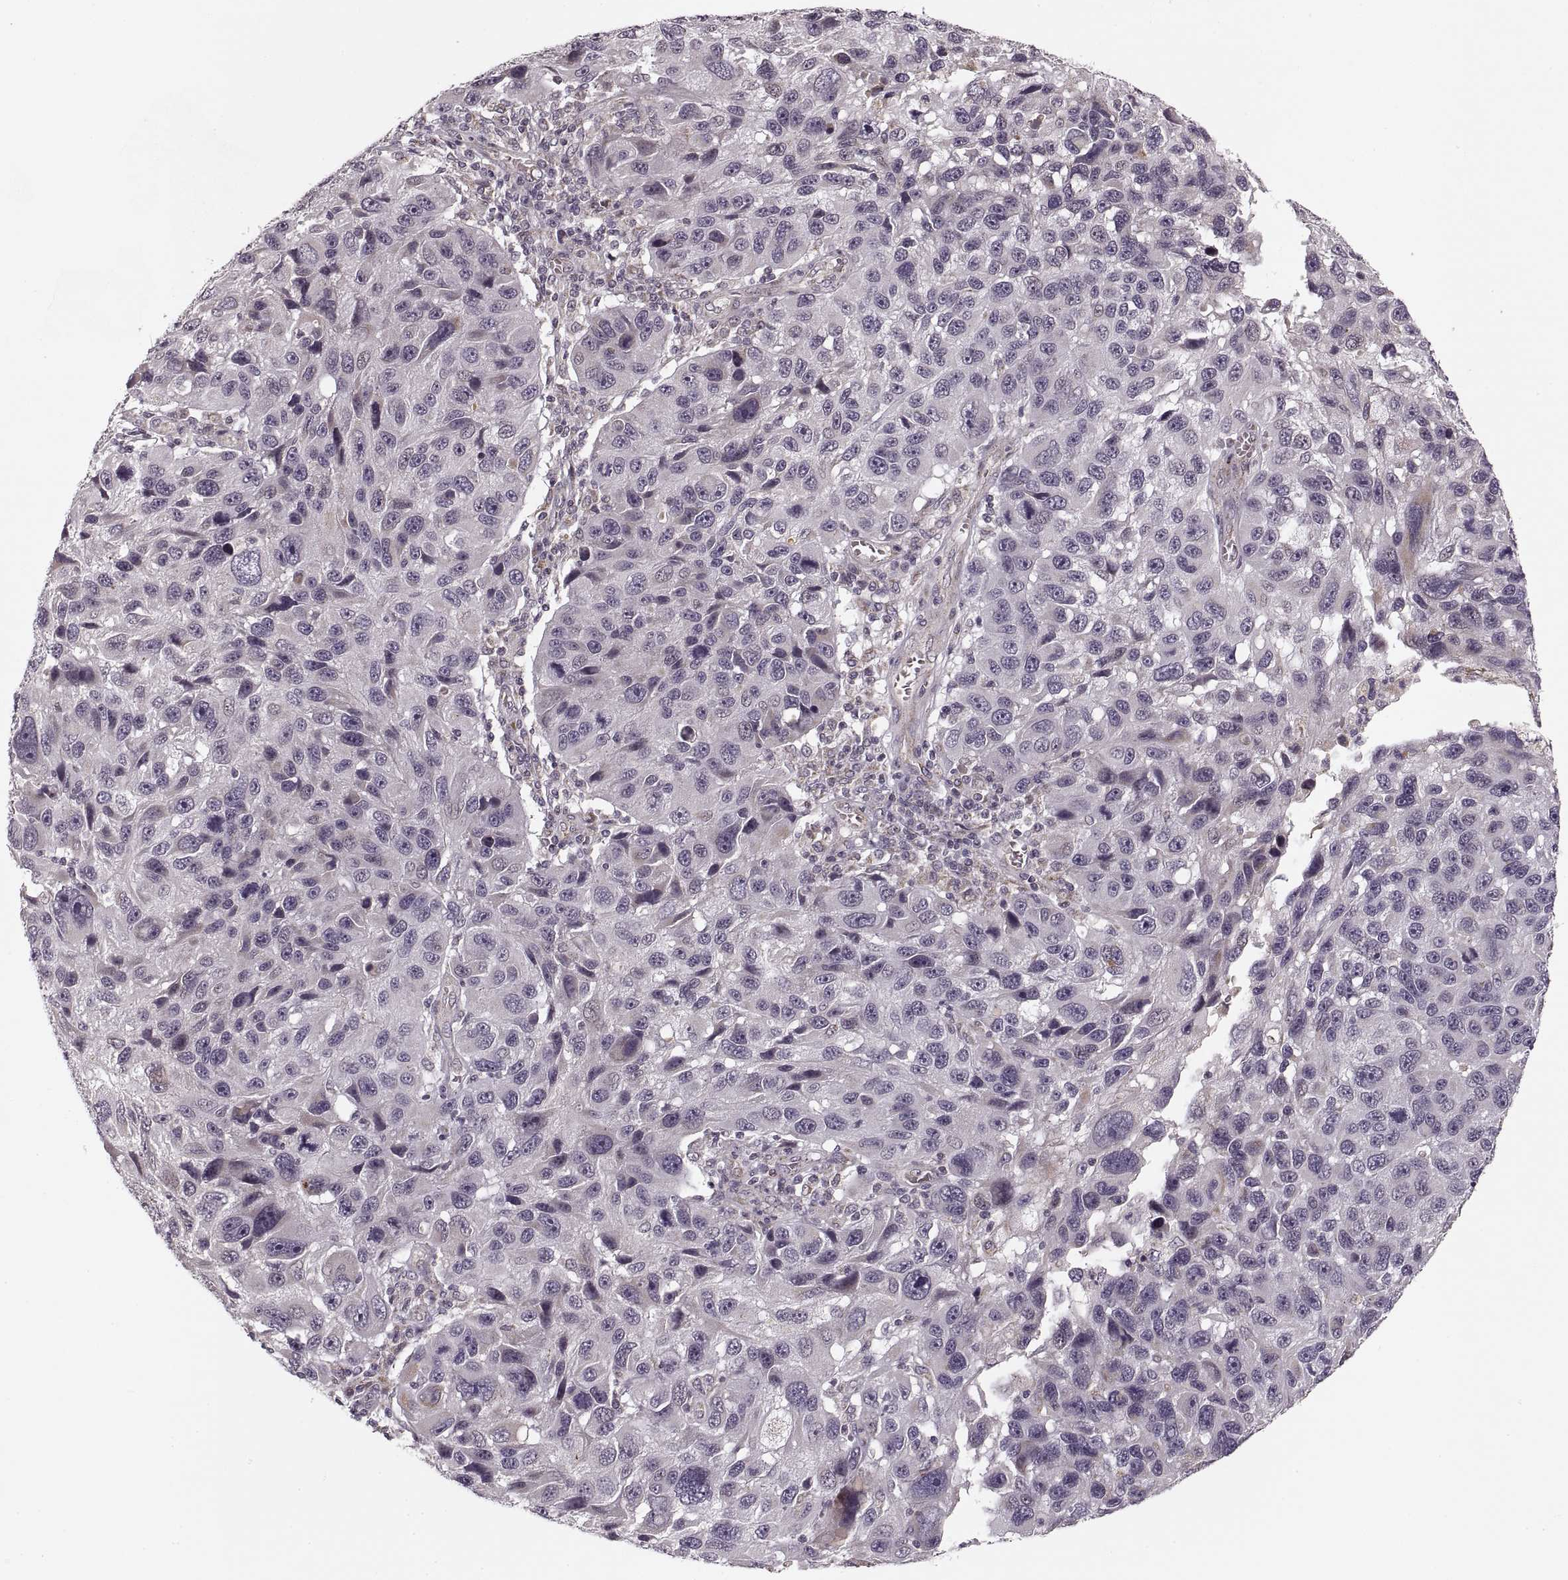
{"staining": {"intensity": "negative", "quantity": "none", "location": "none"}, "tissue": "melanoma", "cell_type": "Tumor cells", "image_type": "cancer", "snomed": [{"axis": "morphology", "description": "Malignant melanoma, NOS"}, {"axis": "topography", "description": "Skin"}], "caption": "The histopathology image reveals no significant positivity in tumor cells of melanoma. The staining is performed using DAB brown chromogen with nuclei counter-stained in using hematoxylin.", "gene": "ASIC3", "patient": {"sex": "male", "age": 53}}